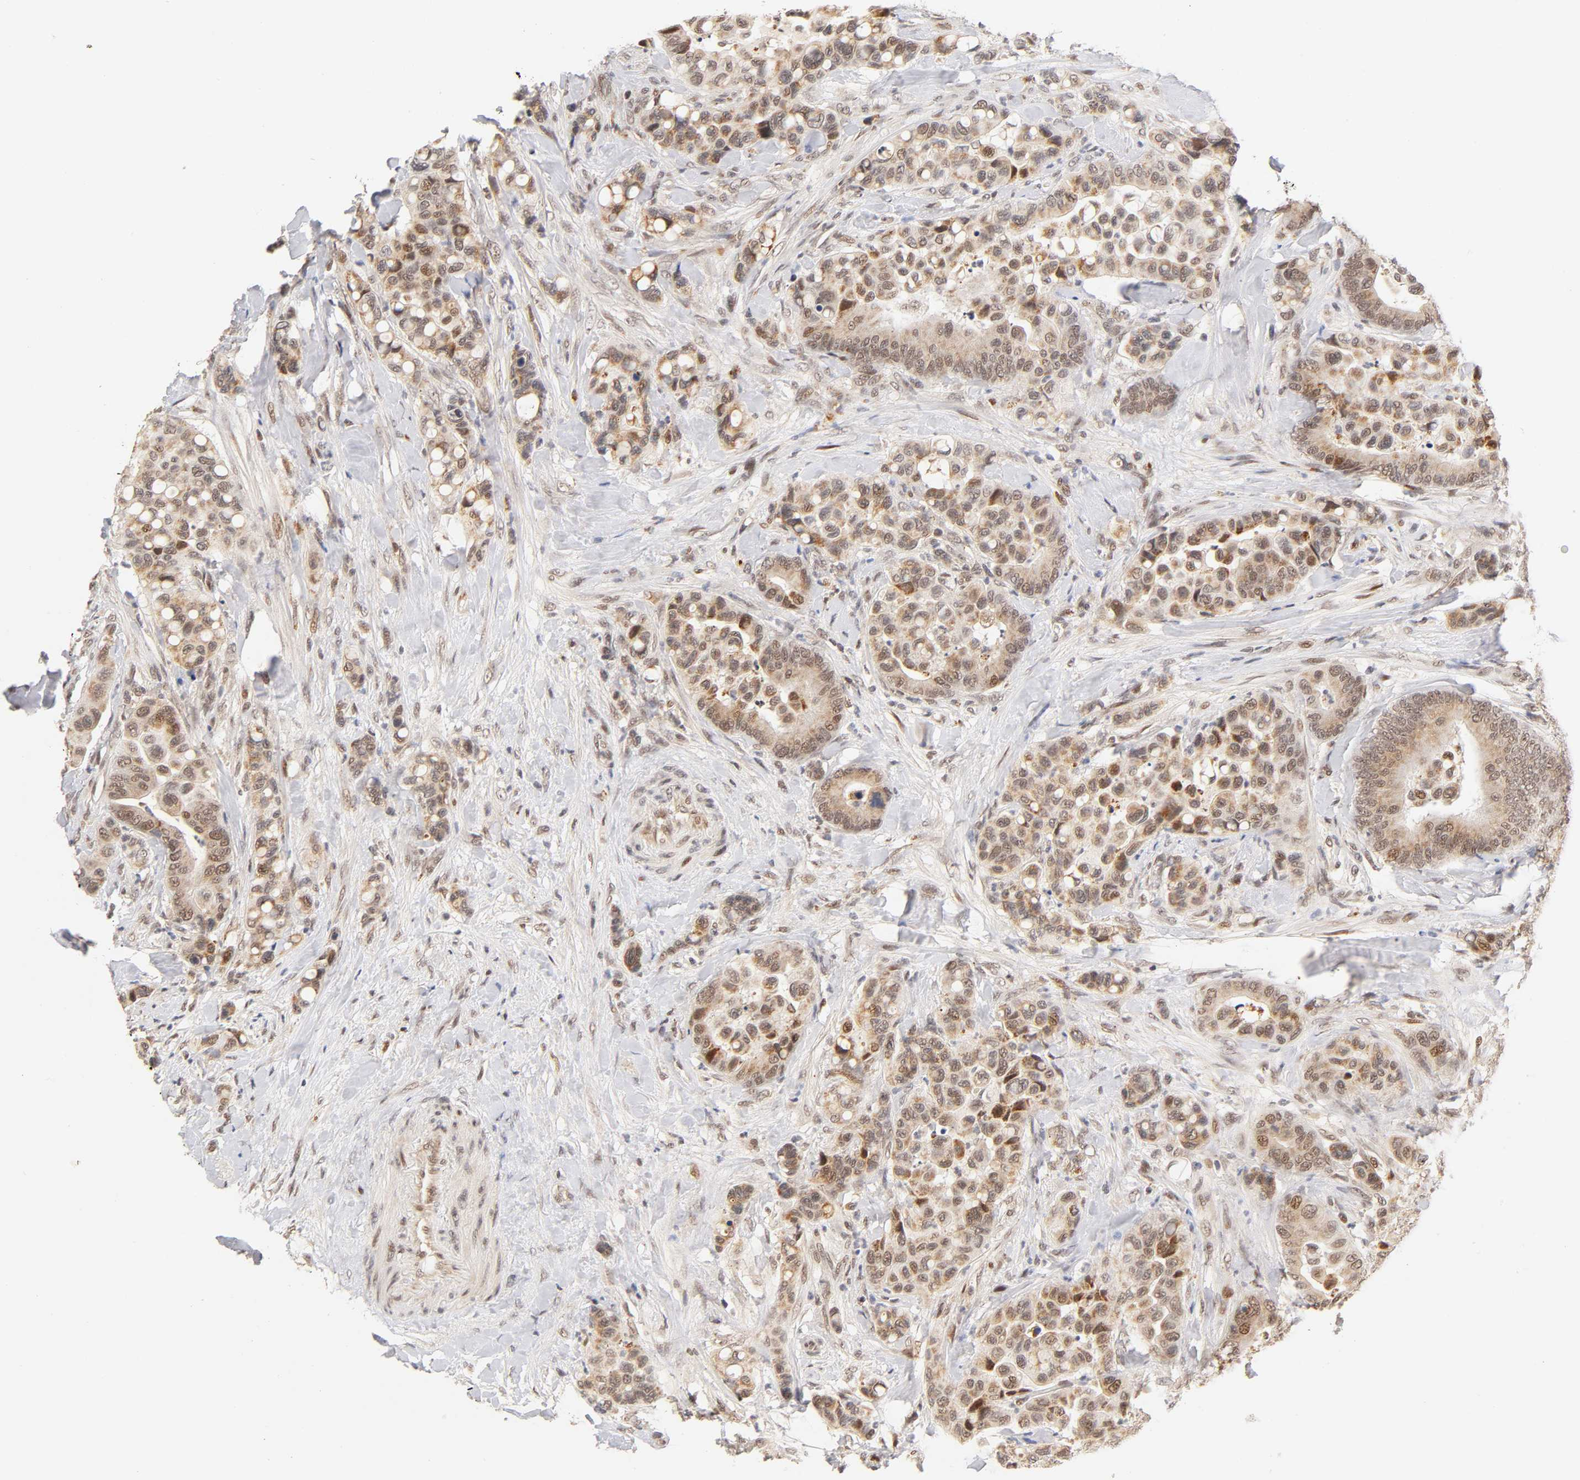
{"staining": {"intensity": "weak", "quantity": "25%-75%", "location": "cytoplasmic/membranous,nuclear"}, "tissue": "colorectal cancer", "cell_type": "Tumor cells", "image_type": "cancer", "snomed": [{"axis": "morphology", "description": "Normal tissue, NOS"}, {"axis": "morphology", "description": "Adenocarcinoma, NOS"}, {"axis": "topography", "description": "Colon"}], "caption": "Protein staining by IHC exhibits weak cytoplasmic/membranous and nuclear staining in about 25%-75% of tumor cells in adenocarcinoma (colorectal).", "gene": "TAF10", "patient": {"sex": "male", "age": 82}}